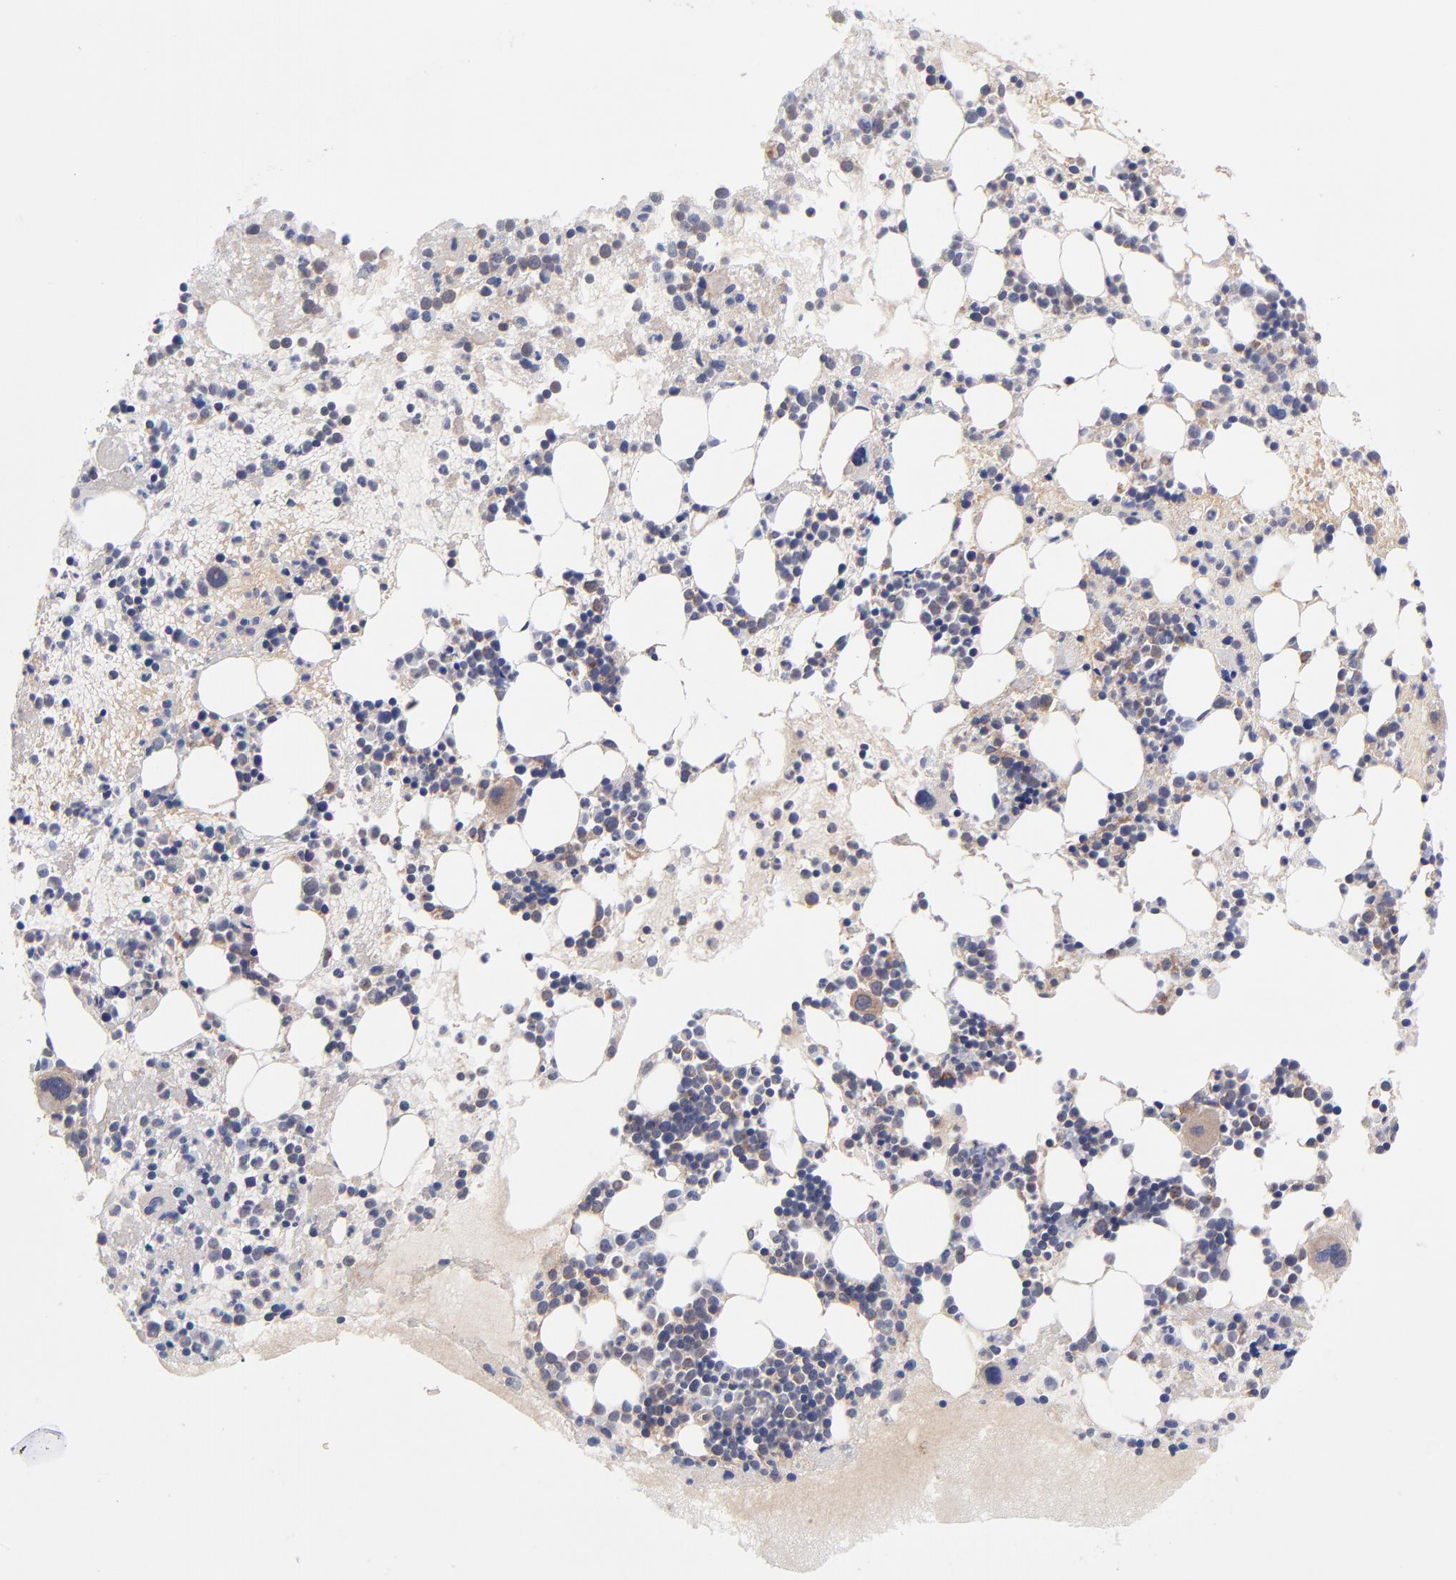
{"staining": {"intensity": "moderate", "quantity": "<25%", "location": "cytoplasmic/membranous"}, "tissue": "bone marrow", "cell_type": "Hematopoietic cells", "image_type": "normal", "snomed": [{"axis": "morphology", "description": "Normal tissue, NOS"}, {"axis": "topography", "description": "Bone marrow"}], "caption": "IHC (DAB (3,3'-diaminobenzidine)) staining of normal bone marrow reveals moderate cytoplasmic/membranous protein staining in approximately <25% of hematopoietic cells.", "gene": "UBE2H", "patient": {"sex": "male", "age": 15}}